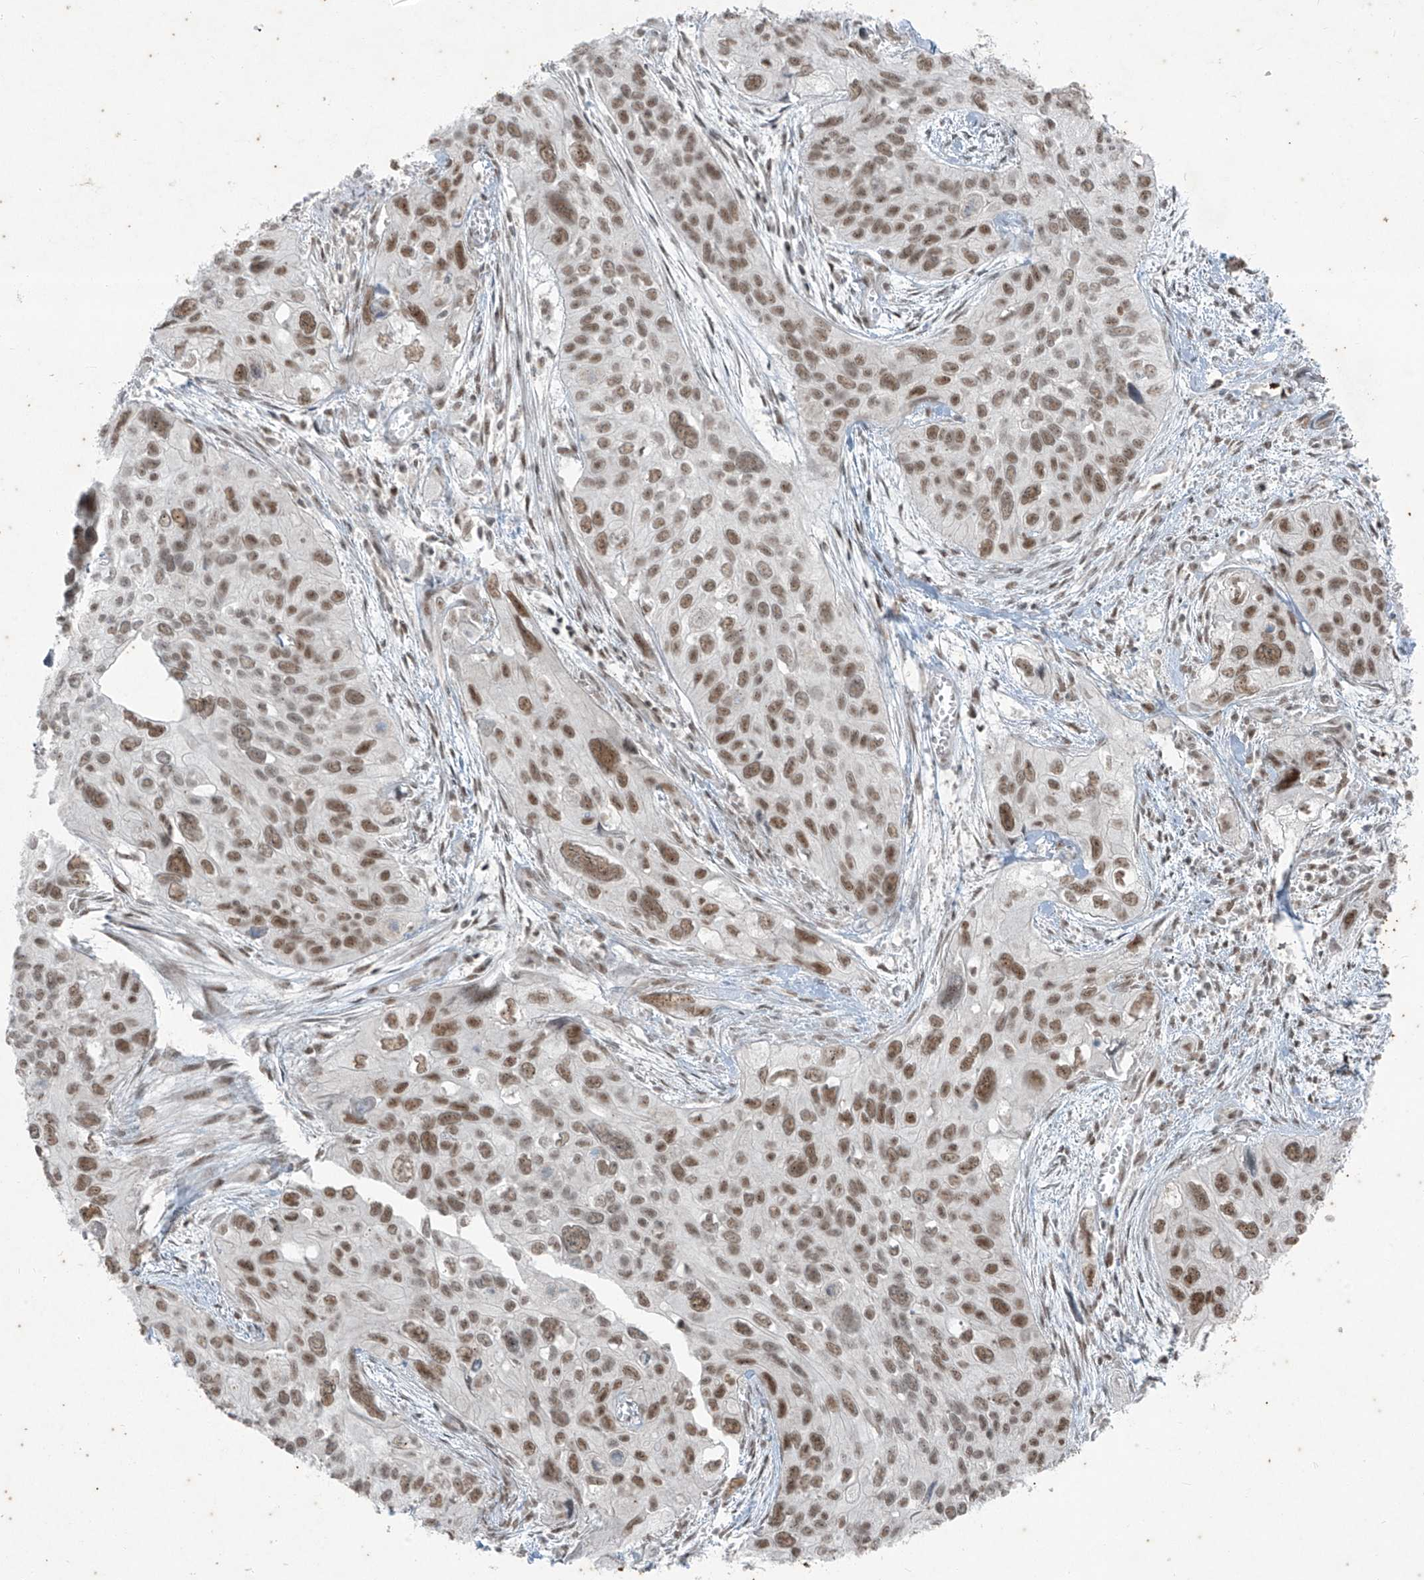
{"staining": {"intensity": "moderate", "quantity": "25%-75%", "location": "nuclear"}, "tissue": "cervical cancer", "cell_type": "Tumor cells", "image_type": "cancer", "snomed": [{"axis": "morphology", "description": "Squamous cell carcinoma, NOS"}, {"axis": "topography", "description": "Cervix"}], "caption": "This is an image of immunohistochemistry staining of cervical squamous cell carcinoma, which shows moderate staining in the nuclear of tumor cells.", "gene": "ZNF354B", "patient": {"sex": "female", "age": 55}}